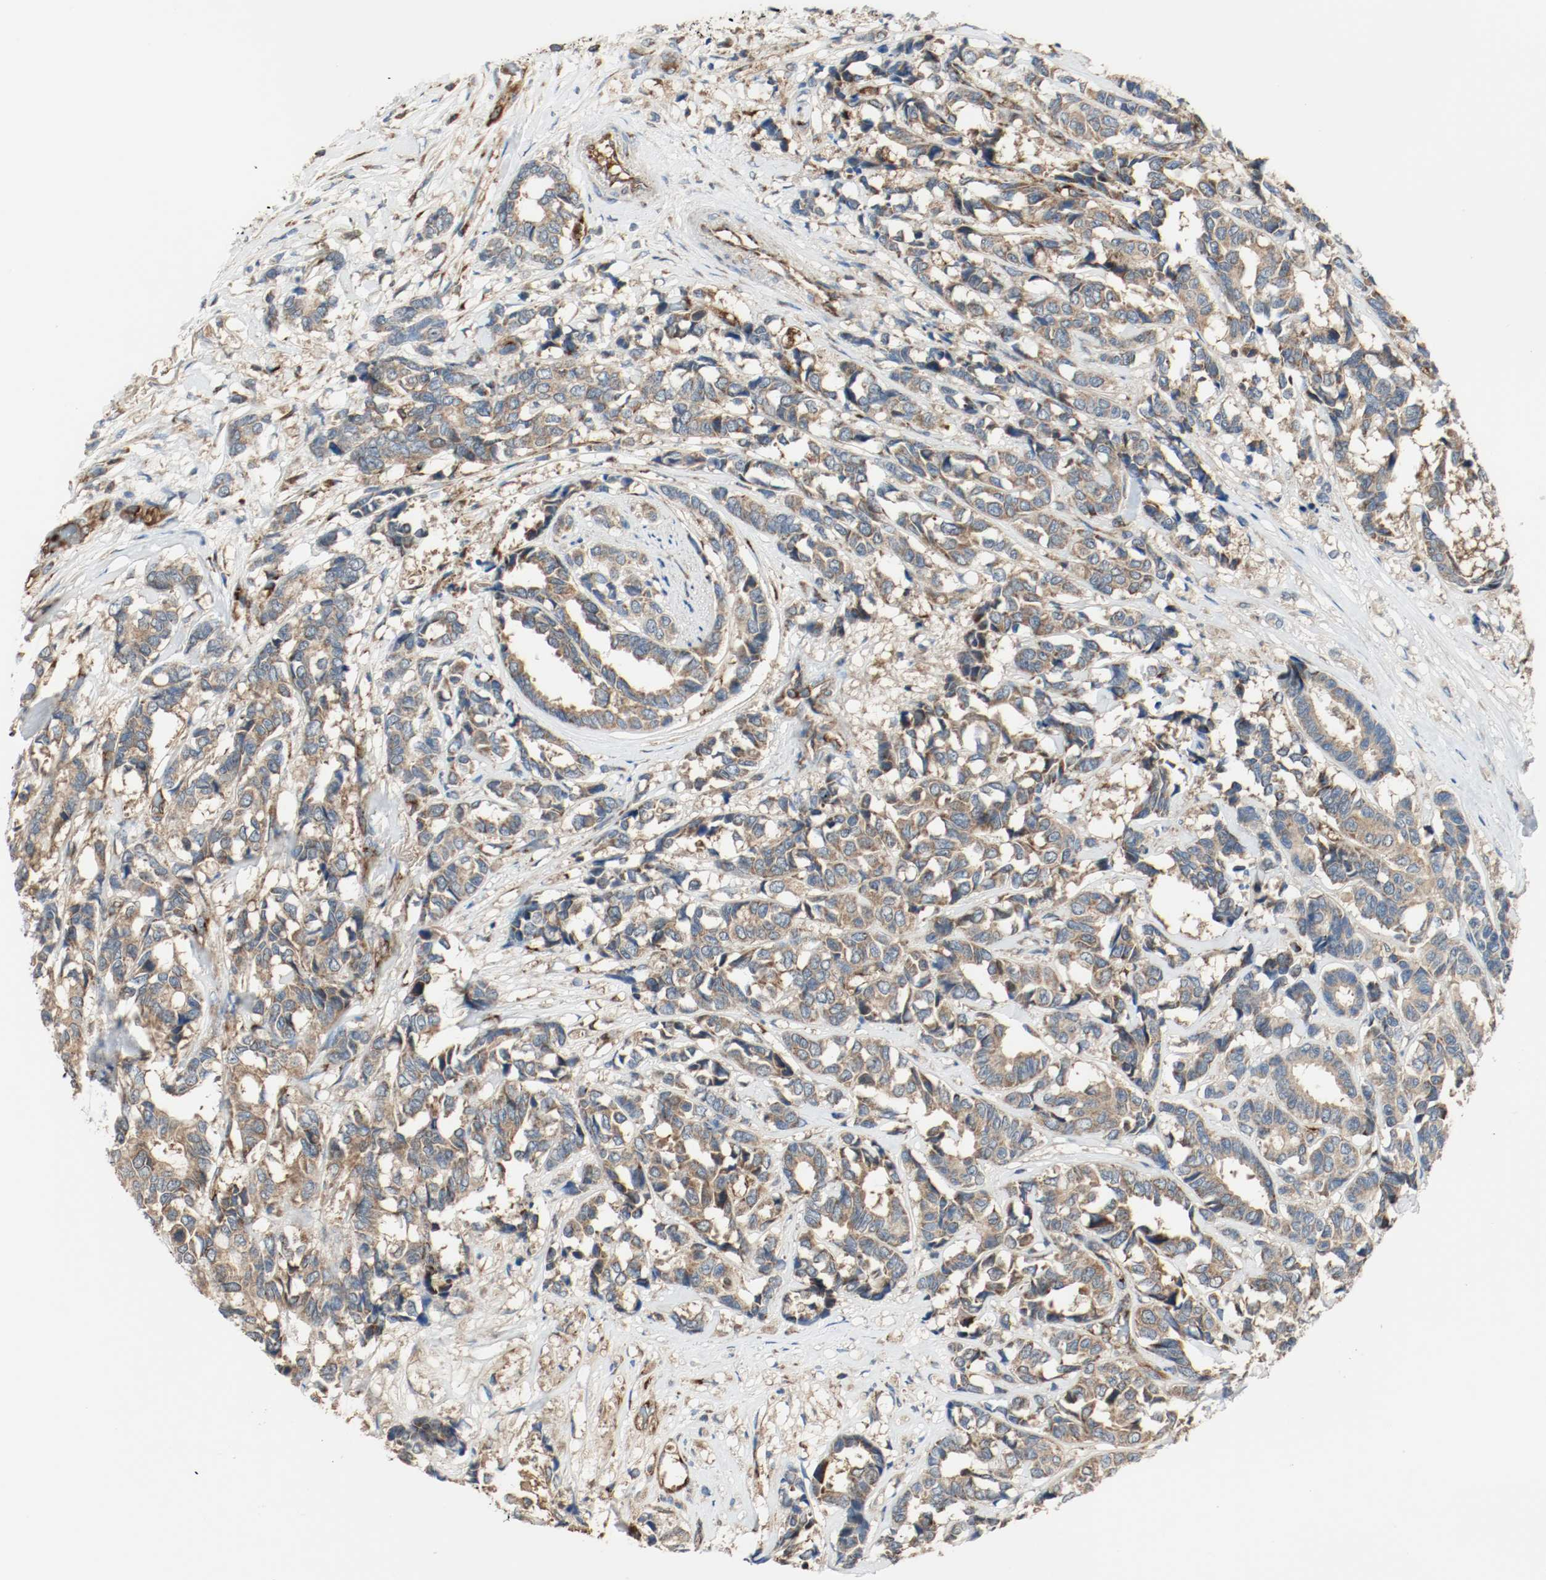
{"staining": {"intensity": "moderate", "quantity": ">75%", "location": "cytoplasmic/membranous"}, "tissue": "breast cancer", "cell_type": "Tumor cells", "image_type": "cancer", "snomed": [{"axis": "morphology", "description": "Duct carcinoma"}, {"axis": "topography", "description": "Breast"}], "caption": "Protein expression analysis of breast cancer shows moderate cytoplasmic/membranous expression in approximately >75% of tumor cells. (Stains: DAB (3,3'-diaminobenzidine) in brown, nuclei in blue, Microscopy: brightfield microscopy at high magnification).", "gene": "PLCG1", "patient": {"sex": "female", "age": 87}}